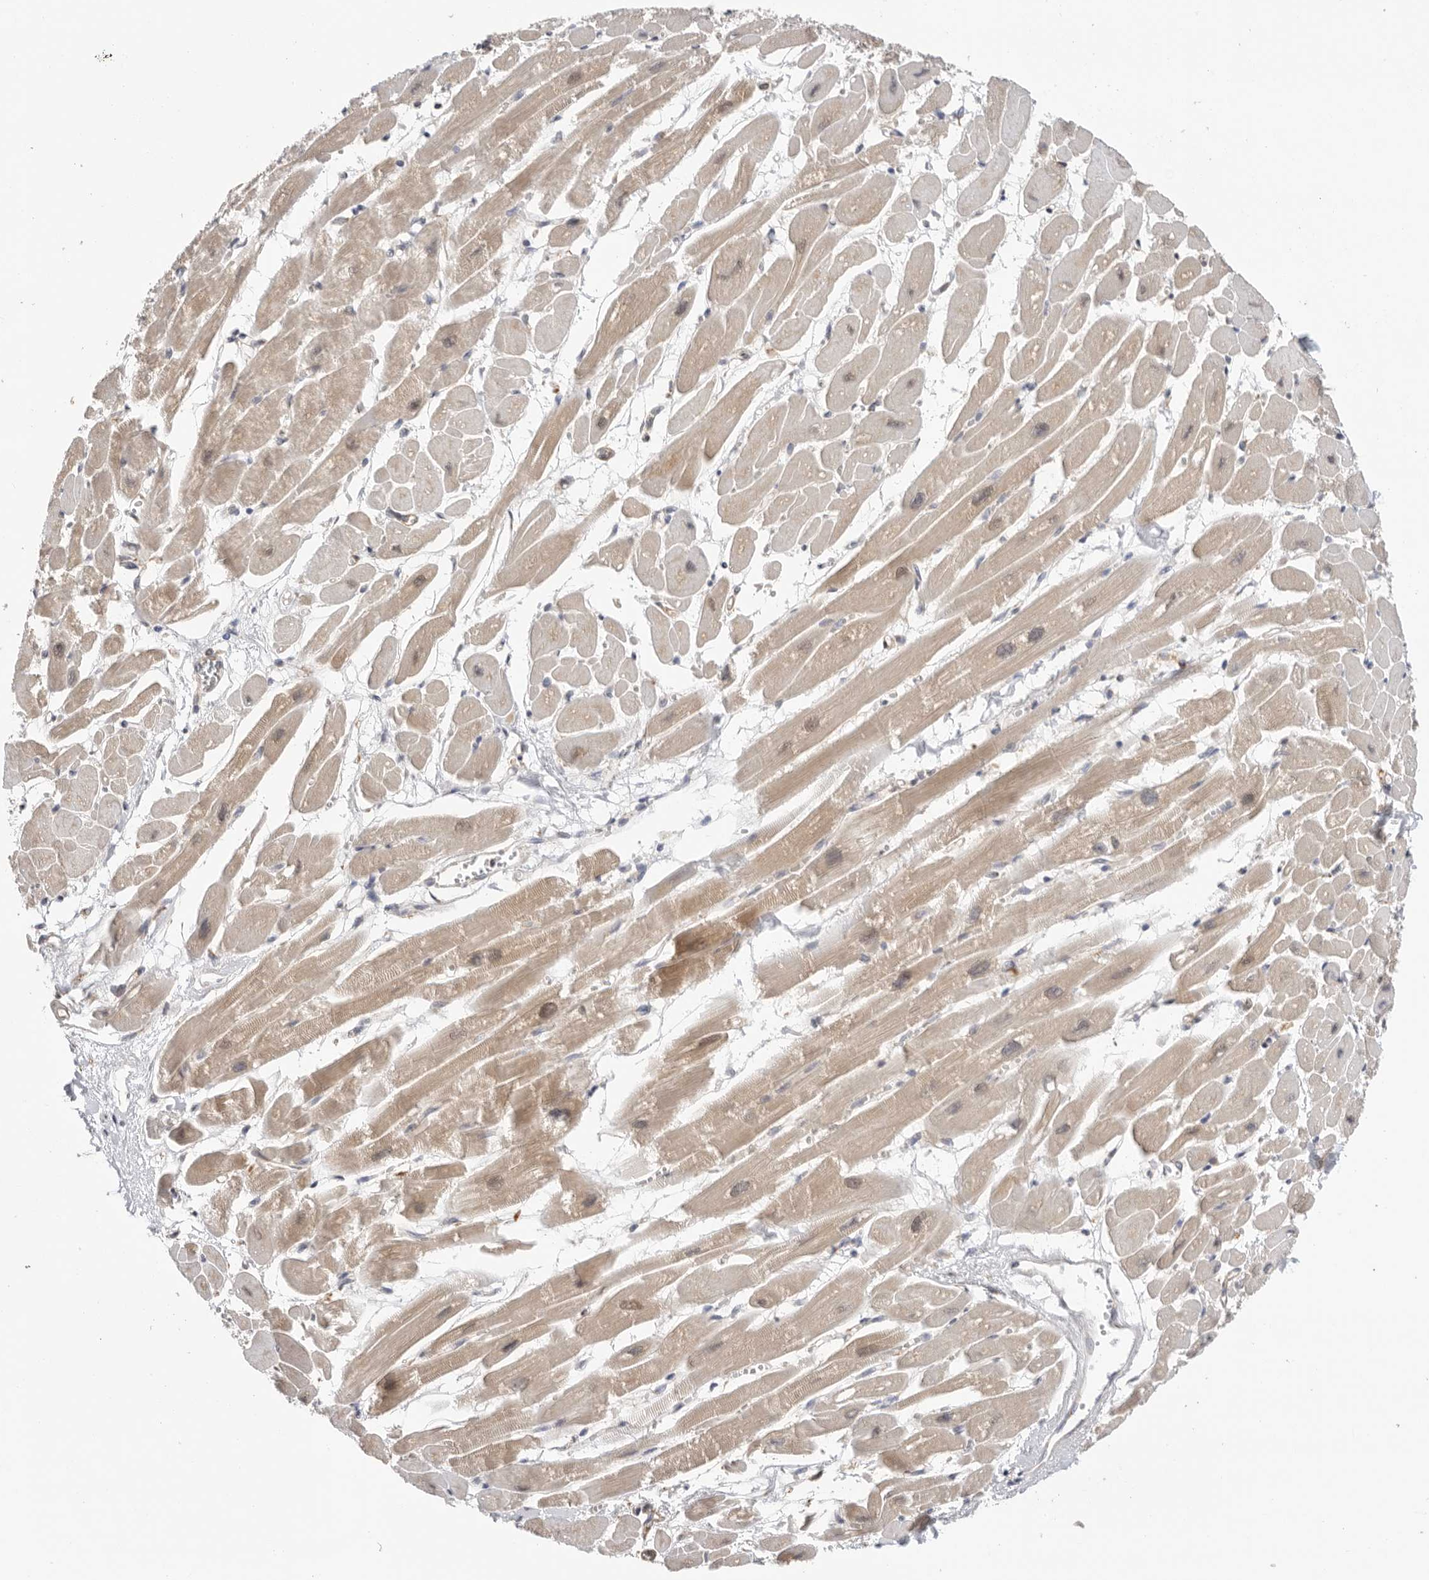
{"staining": {"intensity": "moderate", "quantity": ">75%", "location": "cytoplasmic/membranous,nuclear"}, "tissue": "heart muscle", "cell_type": "Cardiomyocytes", "image_type": "normal", "snomed": [{"axis": "morphology", "description": "Normal tissue, NOS"}, {"axis": "topography", "description": "Heart"}], "caption": "This histopathology image demonstrates benign heart muscle stained with IHC to label a protein in brown. The cytoplasmic/membranous,nuclear of cardiomyocytes show moderate positivity for the protein. Nuclei are counter-stained blue.", "gene": "DCAF8", "patient": {"sex": "female", "age": 54}}